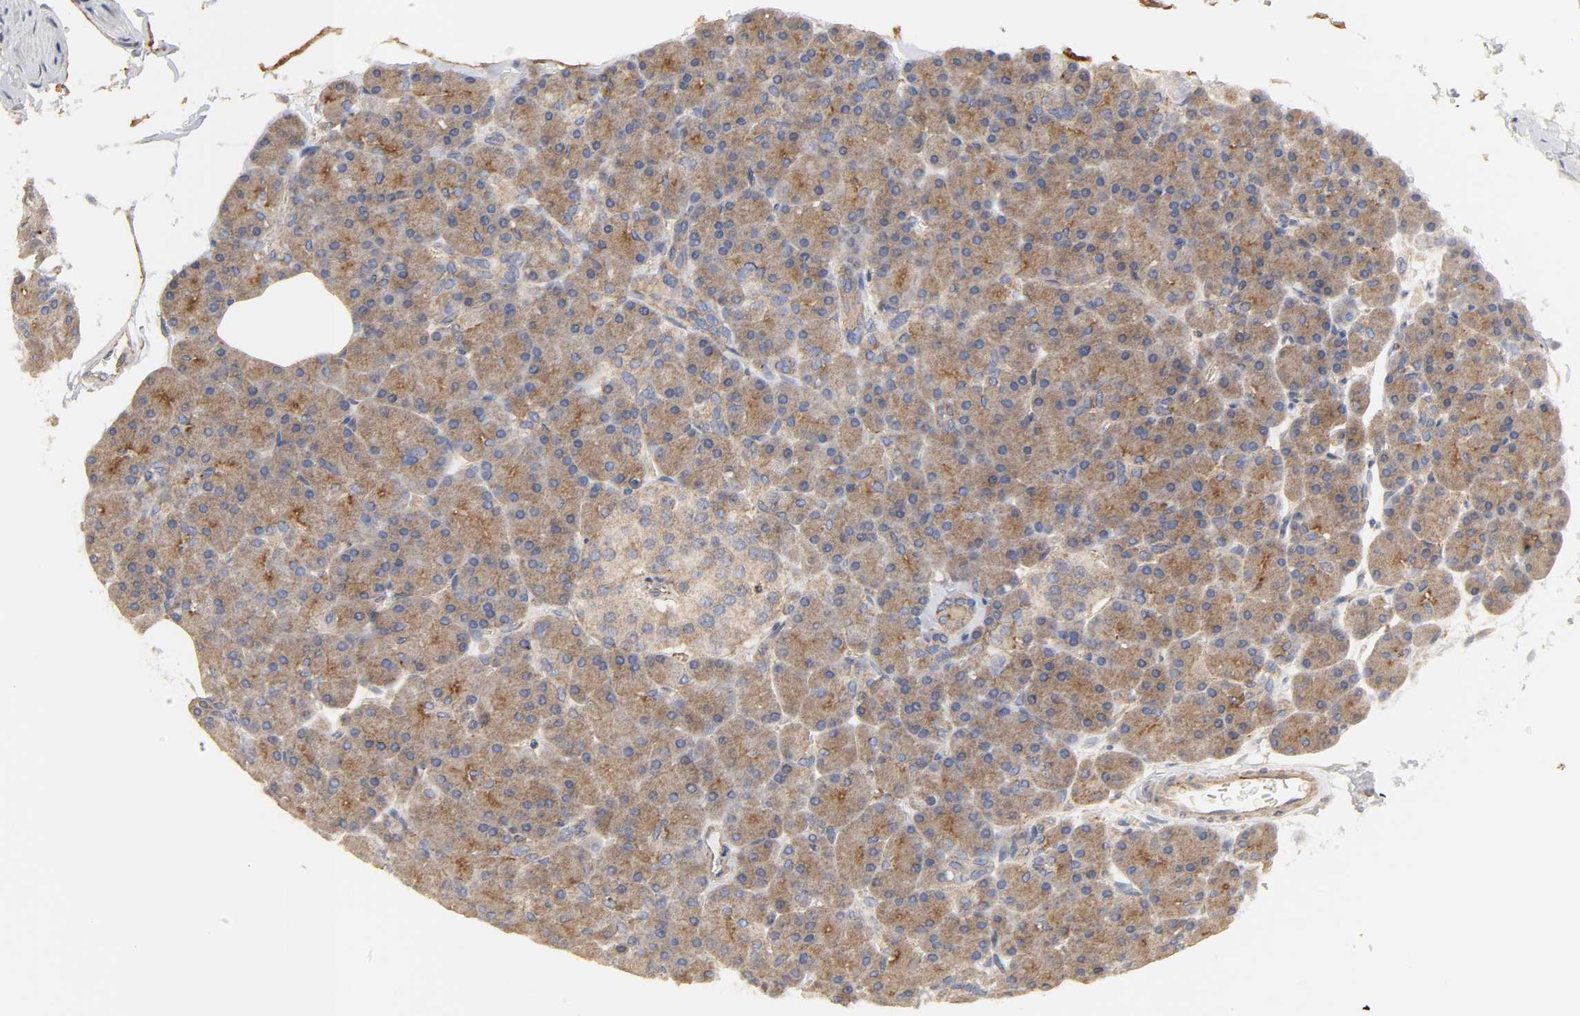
{"staining": {"intensity": "moderate", "quantity": ">75%", "location": "cytoplasmic/membranous"}, "tissue": "pancreas", "cell_type": "Exocrine glandular cells", "image_type": "normal", "snomed": [{"axis": "morphology", "description": "Normal tissue, NOS"}, {"axis": "topography", "description": "Pancreas"}], "caption": "Moderate cytoplasmic/membranous positivity for a protein is identified in approximately >75% of exocrine glandular cells of normal pancreas using immunohistochemistry (IHC).", "gene": "SH3GLB1", "patient": {"sex": "female", "age": 43}}